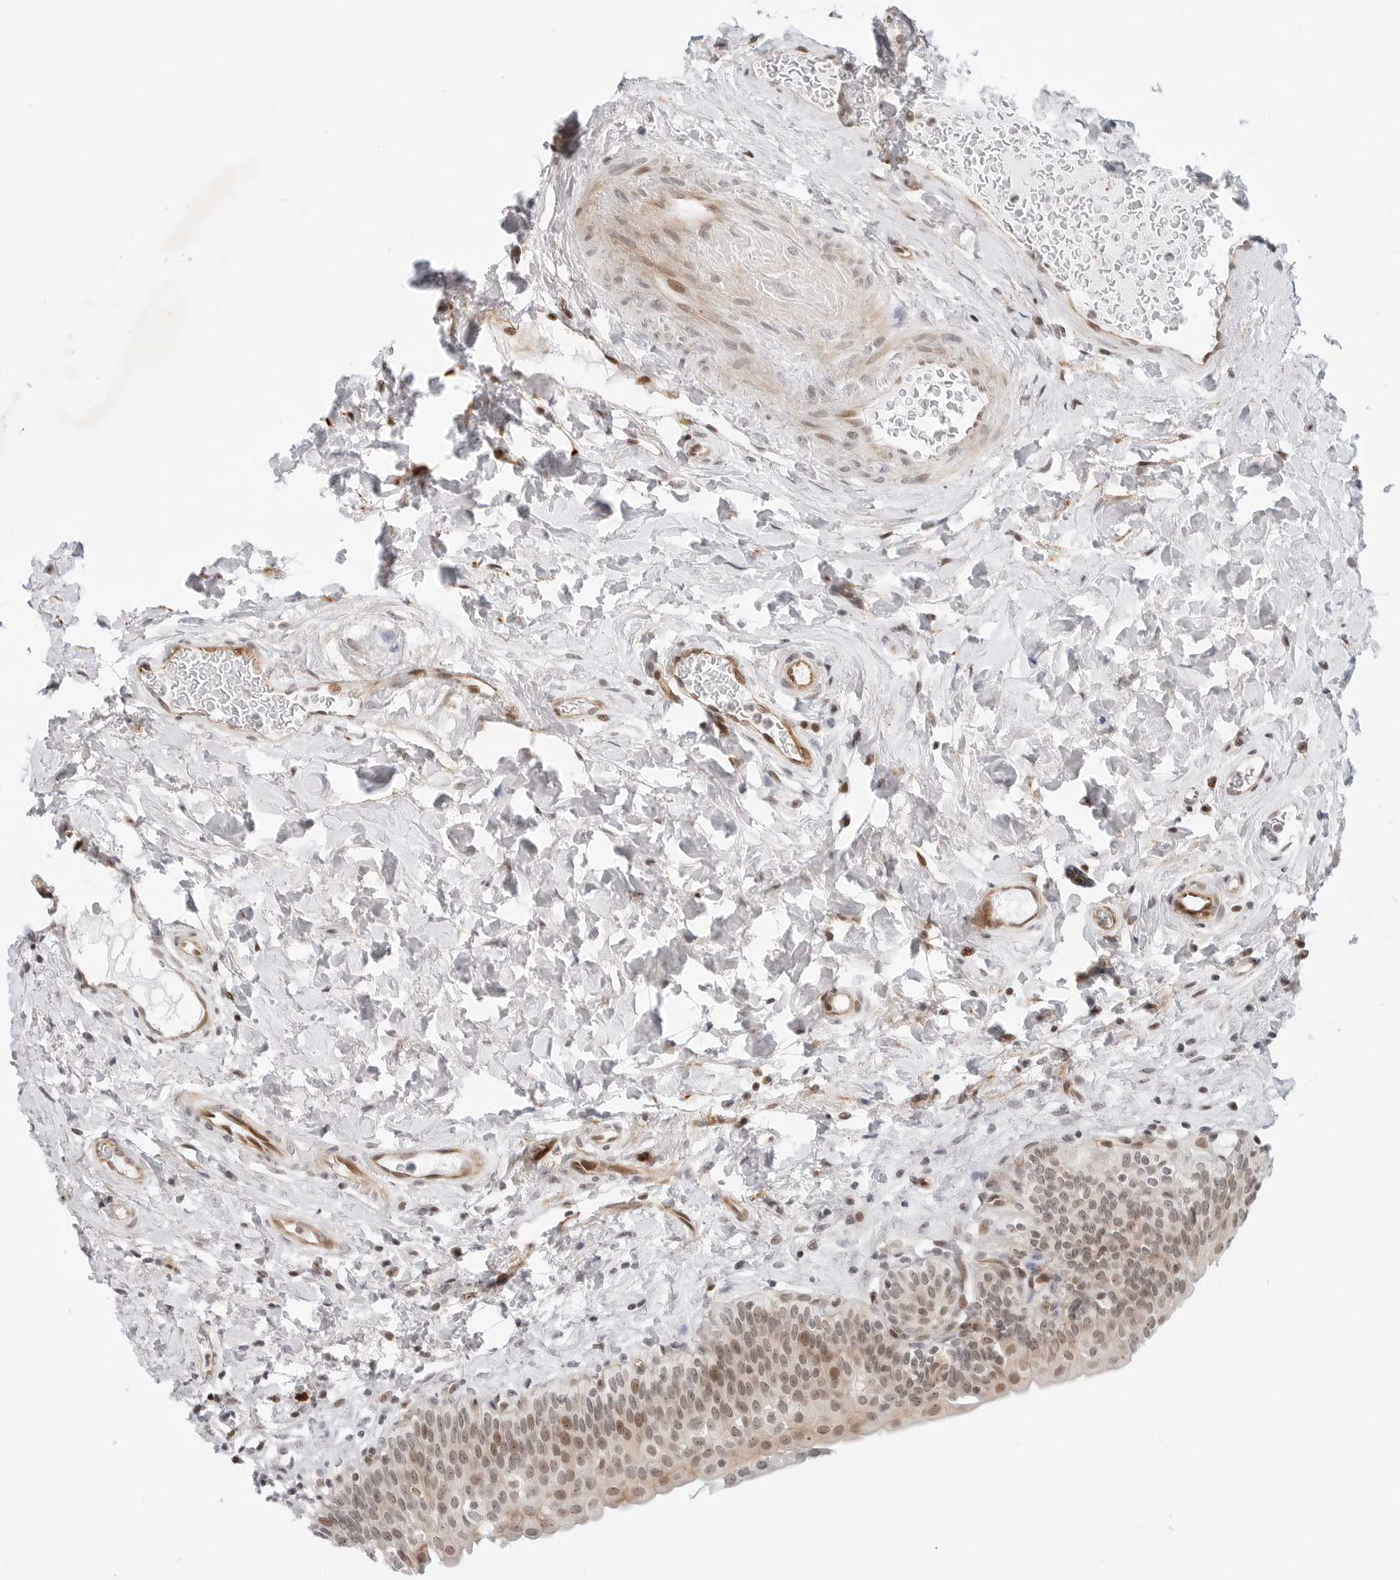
{"staining": {"intensity": "moderate", "quantity": "25%-75%", "location": "nuclear"}, "tissue": "urinary bladder", "cell_type": "Urothelial cells", "image_type": "normal", "snomed": [{"axis": "morphology", "description": "Normal tissue, NOS"}, {"axis": "topography", "description": "Urinary bladder"}], "caption": "A micrograph showing moderate nuclear expression in about 25%-75% of urothelial cells in normal urinary bladder, as visualized by brown immunohistochemical staining.", "gene": "ZNF613", "patient": {"sex": "male", "age": 83}}